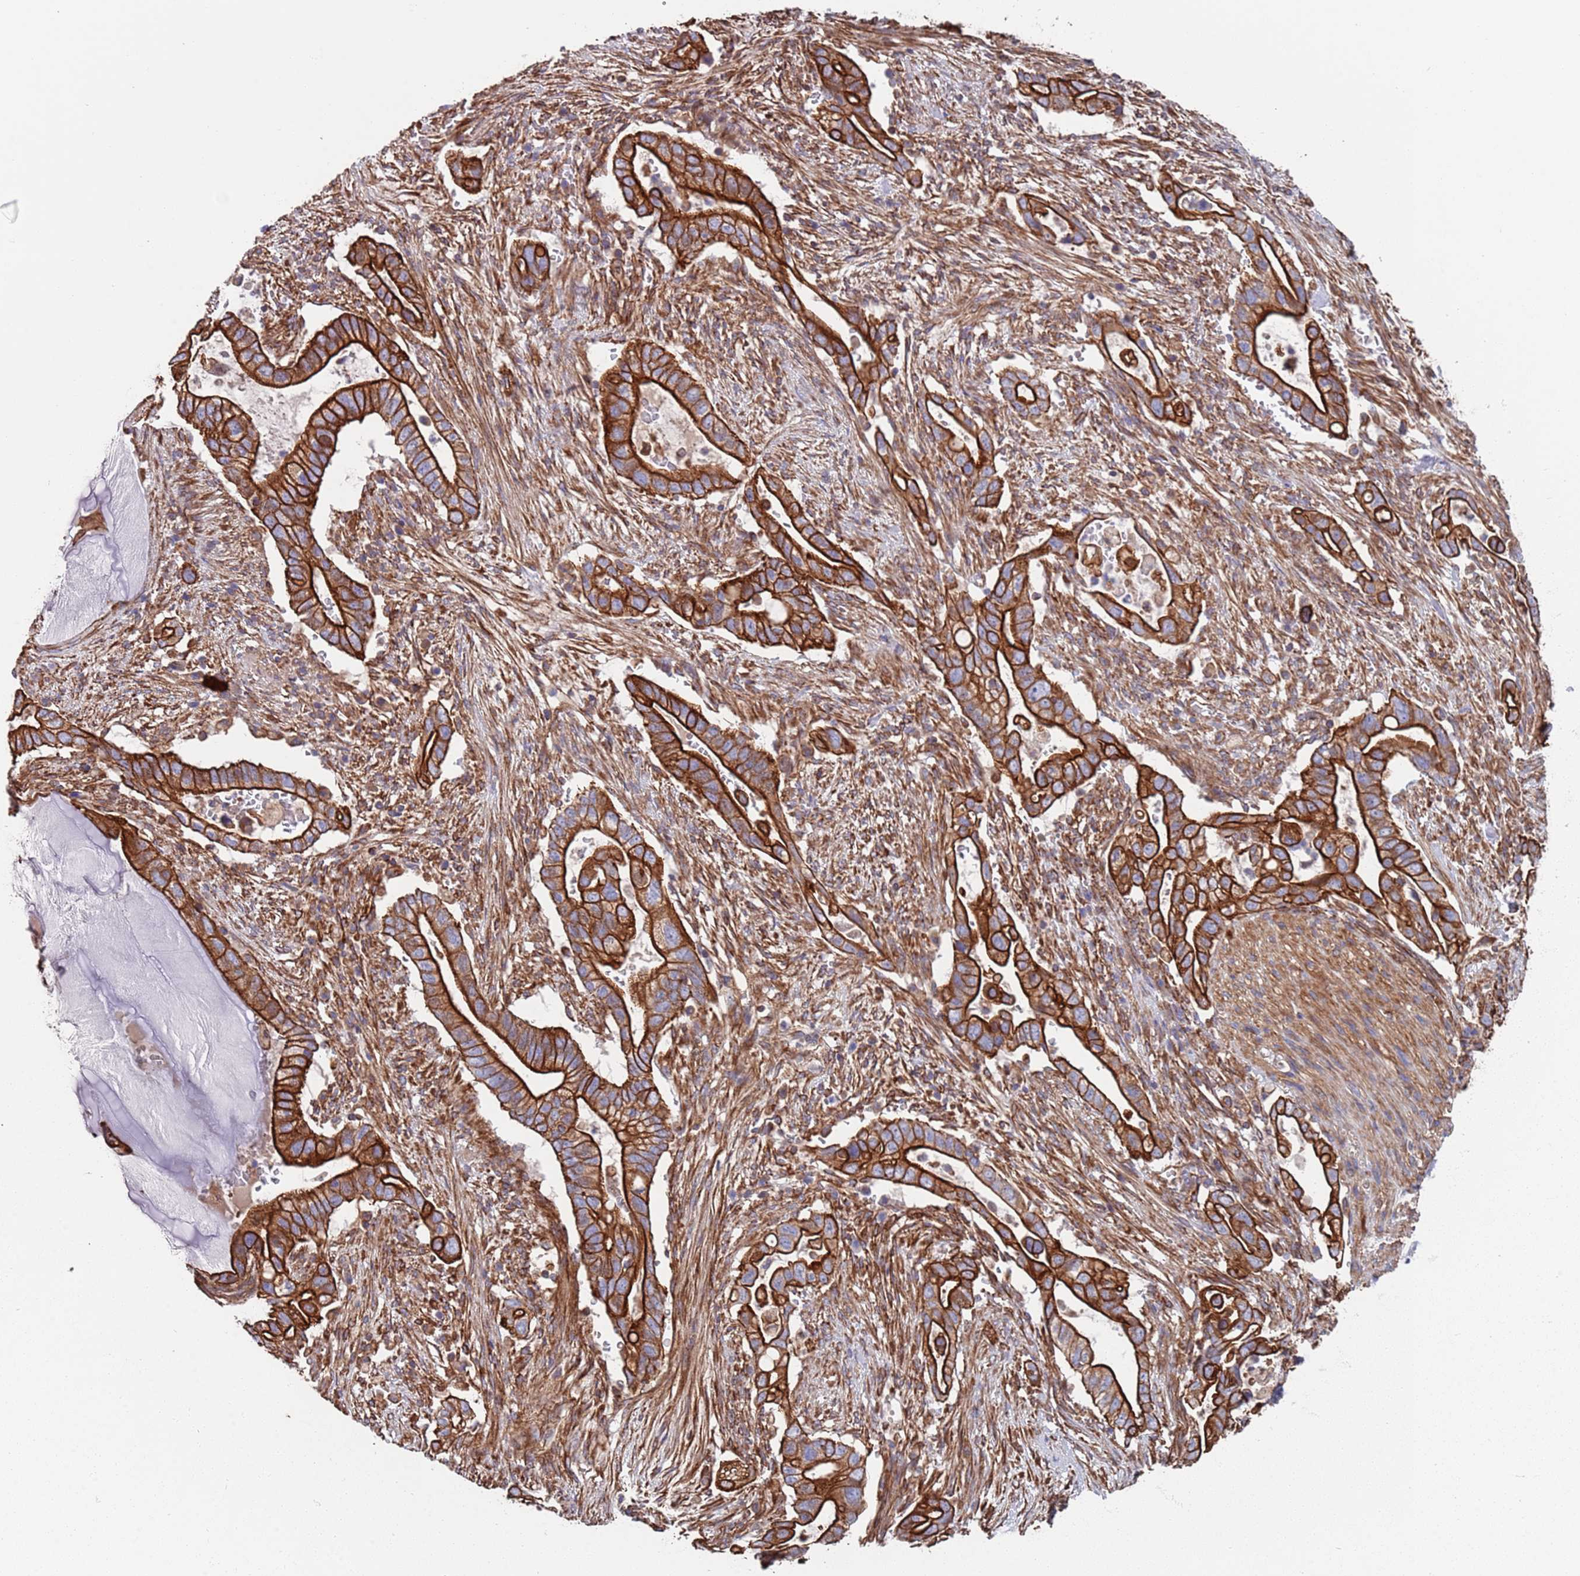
{"staining": {"intensity": "strong", "quantity": ">75%", "location": "cytoplasmic/membranous"}, "tissue": "pancreatic cancer", "cell_type": "Tumor cells", "image_type": "cancer", "snomed": [{"axis": "morphology", "description": "Adenocarcinoma, NOS"}, {"axis": "topography", "description": "Pancreas"}], "caption": "Tumor cells reveal strong cytoplasmic/membranous expression in about >75% of cells in pancreatic cancer.", "gene": "JAKMIP2", "patient": {"sex": "female", "age": 72}}